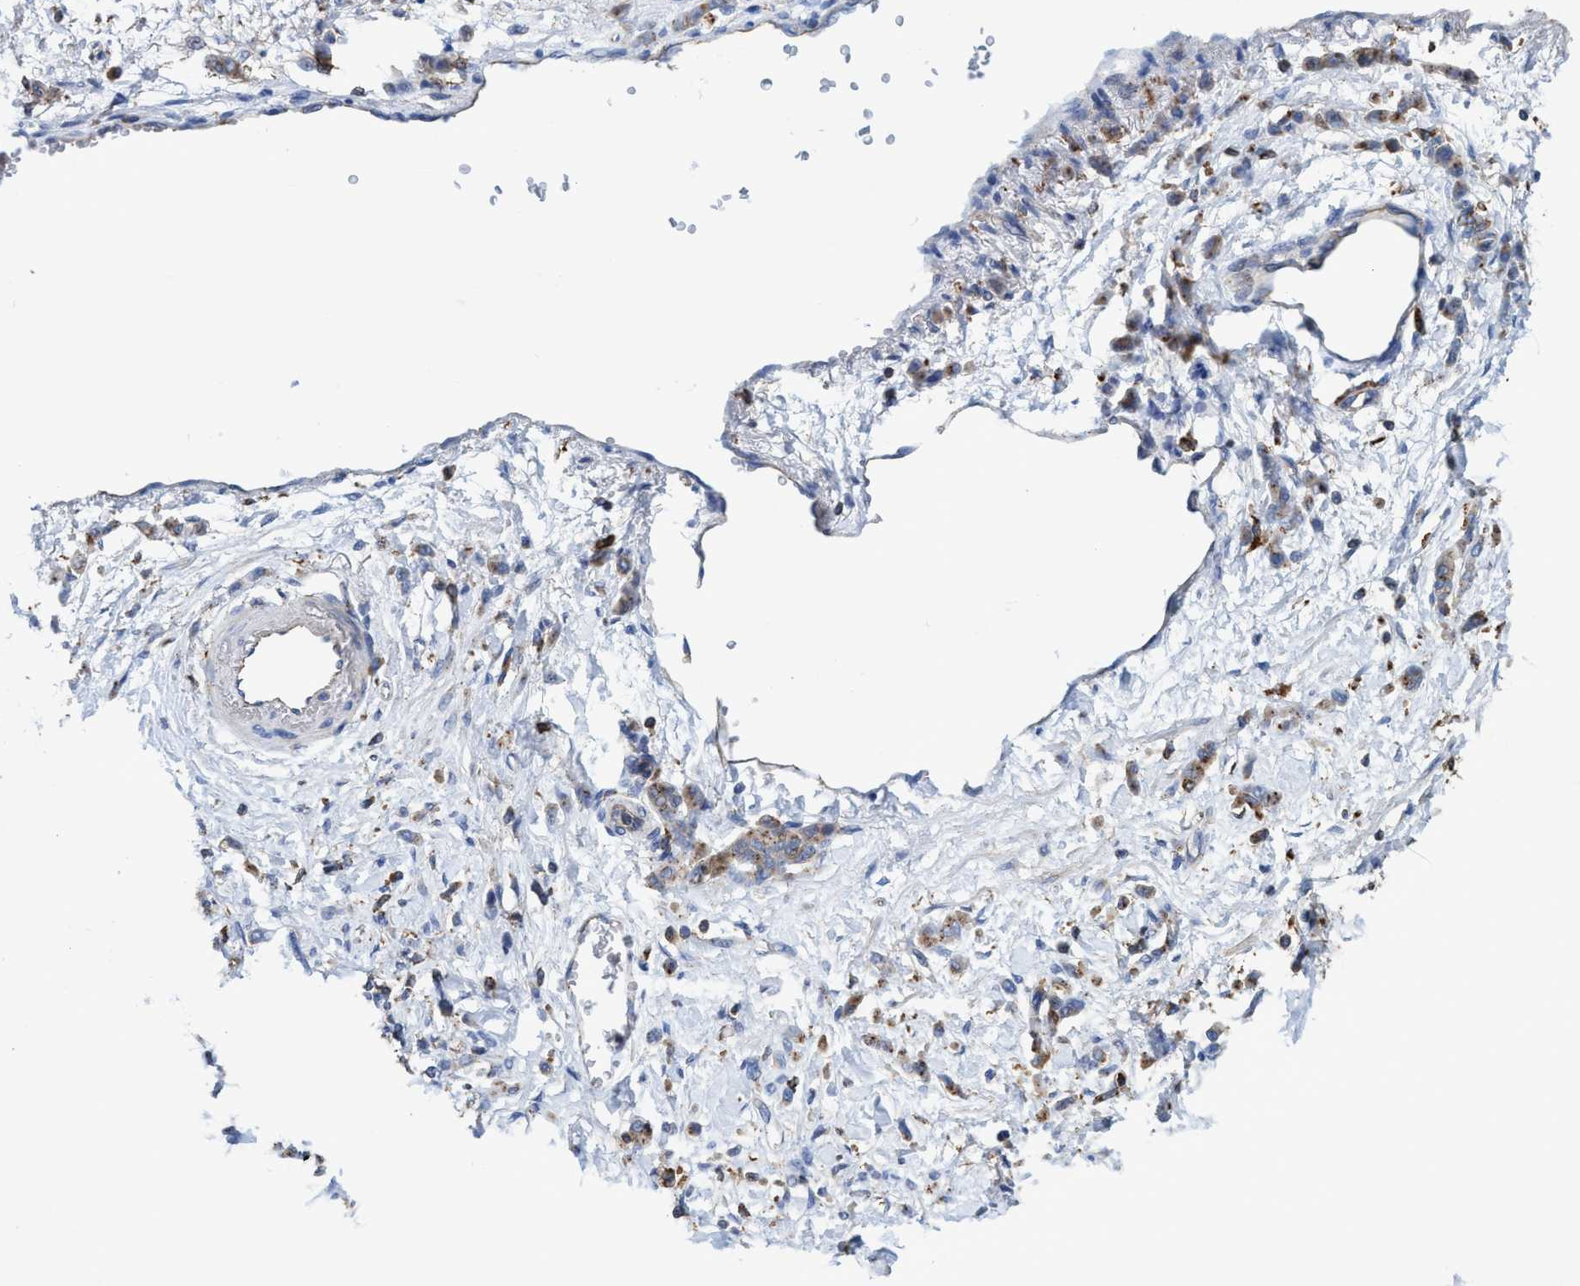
{"staining": {"intensity": "weak", "quantity": "25%-75%", "location": "cytoplasmic/membranous"}, "tissue": "stomach cancer", "cell_type": "Tumor cells", "image_type": "cancer", "snomed": [{"axis": "morphology", "description": "Normal tissue, NOS"}, {"axis": "morphology", "description": "Adenocarcinoma, NOS"}, {"axis": "topography", "description": "Stomach"}], "caption": "High-power microscopy captured an immunohistochemistry image of adenocarcinoma (stomach), revealing weak cytoplasmic/membranous staining in about 25%-75% of tumor cells.", "gene": "TRIM65", "patient": {"sex": "male", "age": 82}}